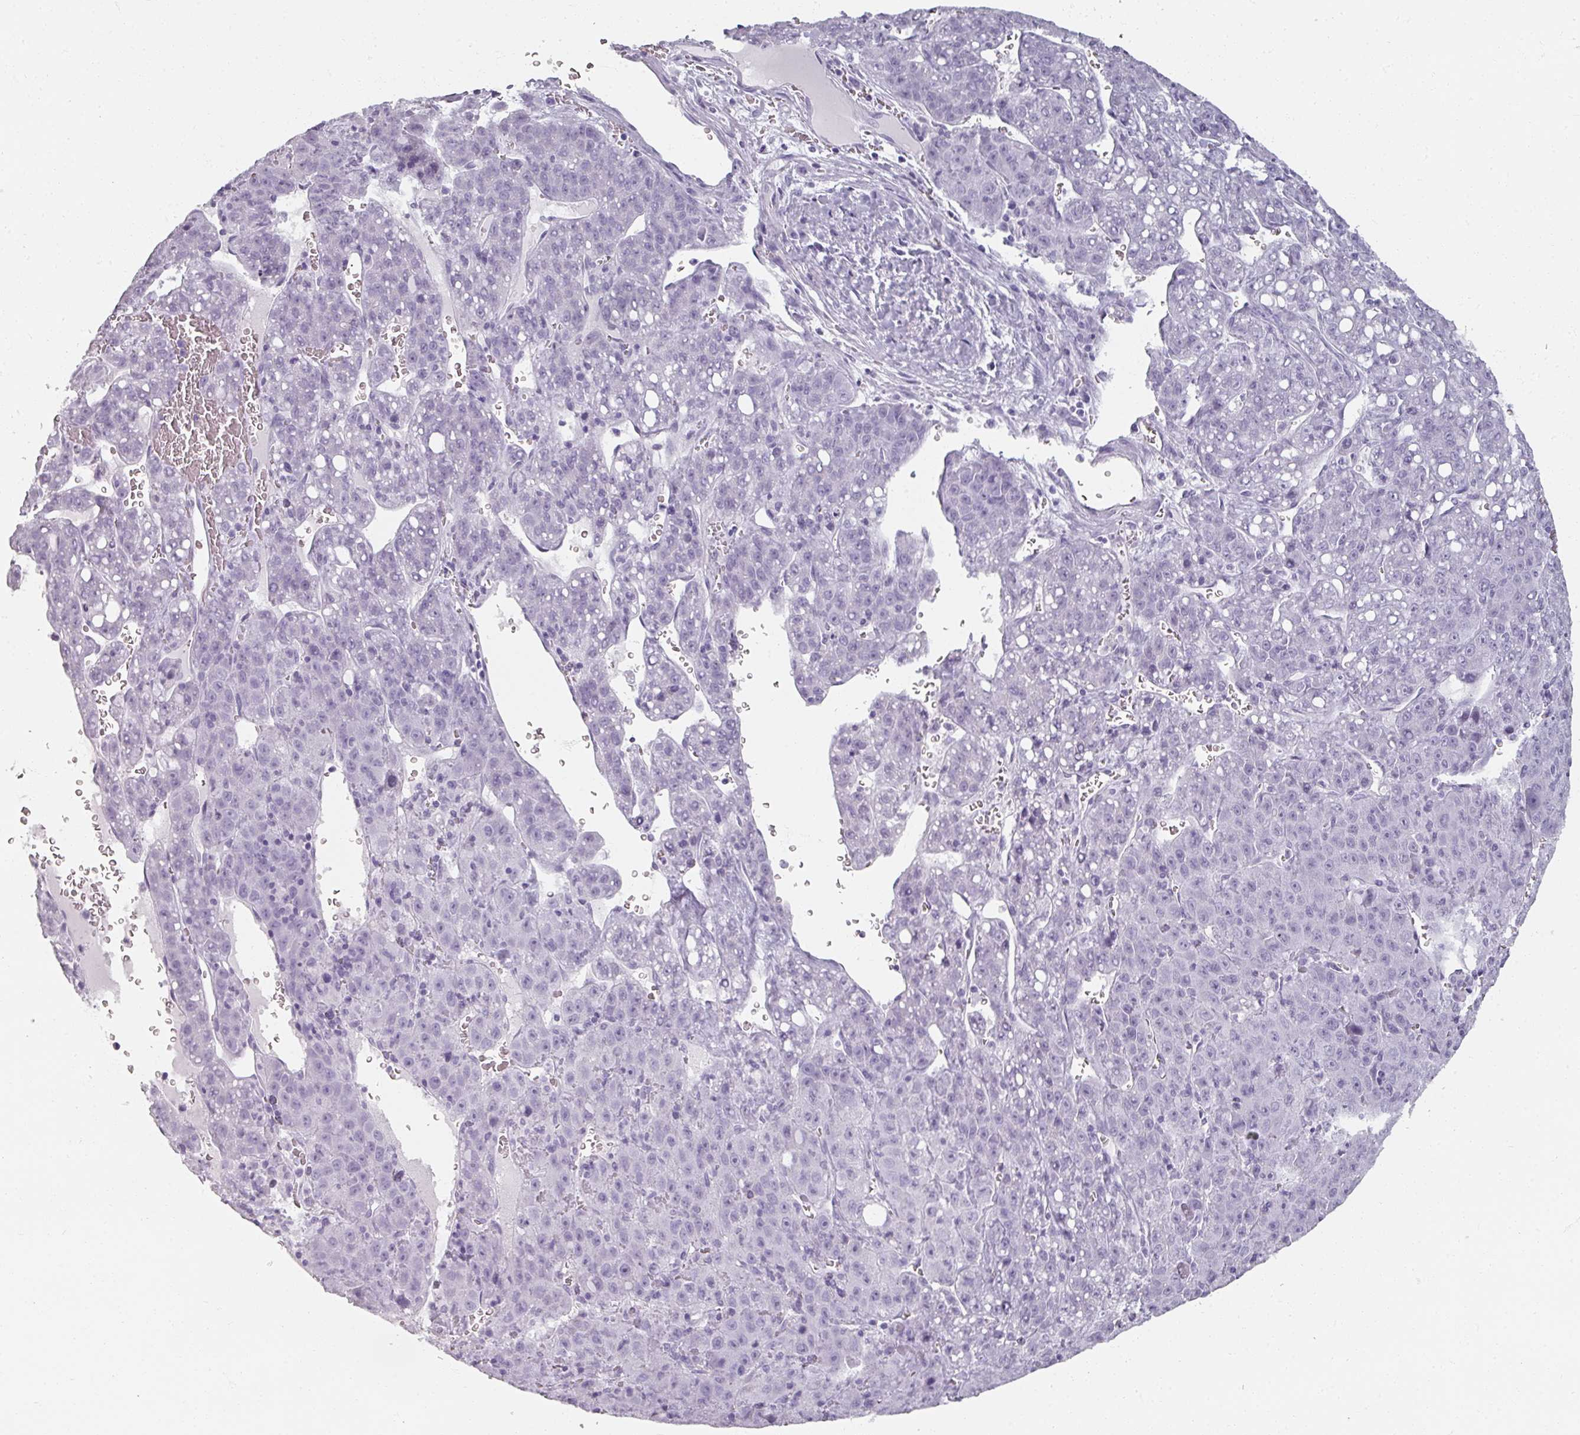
{"staining": {"intensity": "negative", "quantity": "none", "location": "none"}, "tissue": "liver cancer", "cell_type": "Tumor cells", "image_type": "cancer", "snomed": [{"axis": "morphology", "description": "Carcinoma, Hepatocellular, NOS"}, {"axis": "topography", "description": "Liver"}], "caption": "This photomicrograph is of liver cancer stained with immunohistochemistry to label a protein in brown with the nuclei are counter-stained blue. There is no positivity in tumor cells.", "gene": "REG3G", "patient": {"sex": "female", "age": 53}}